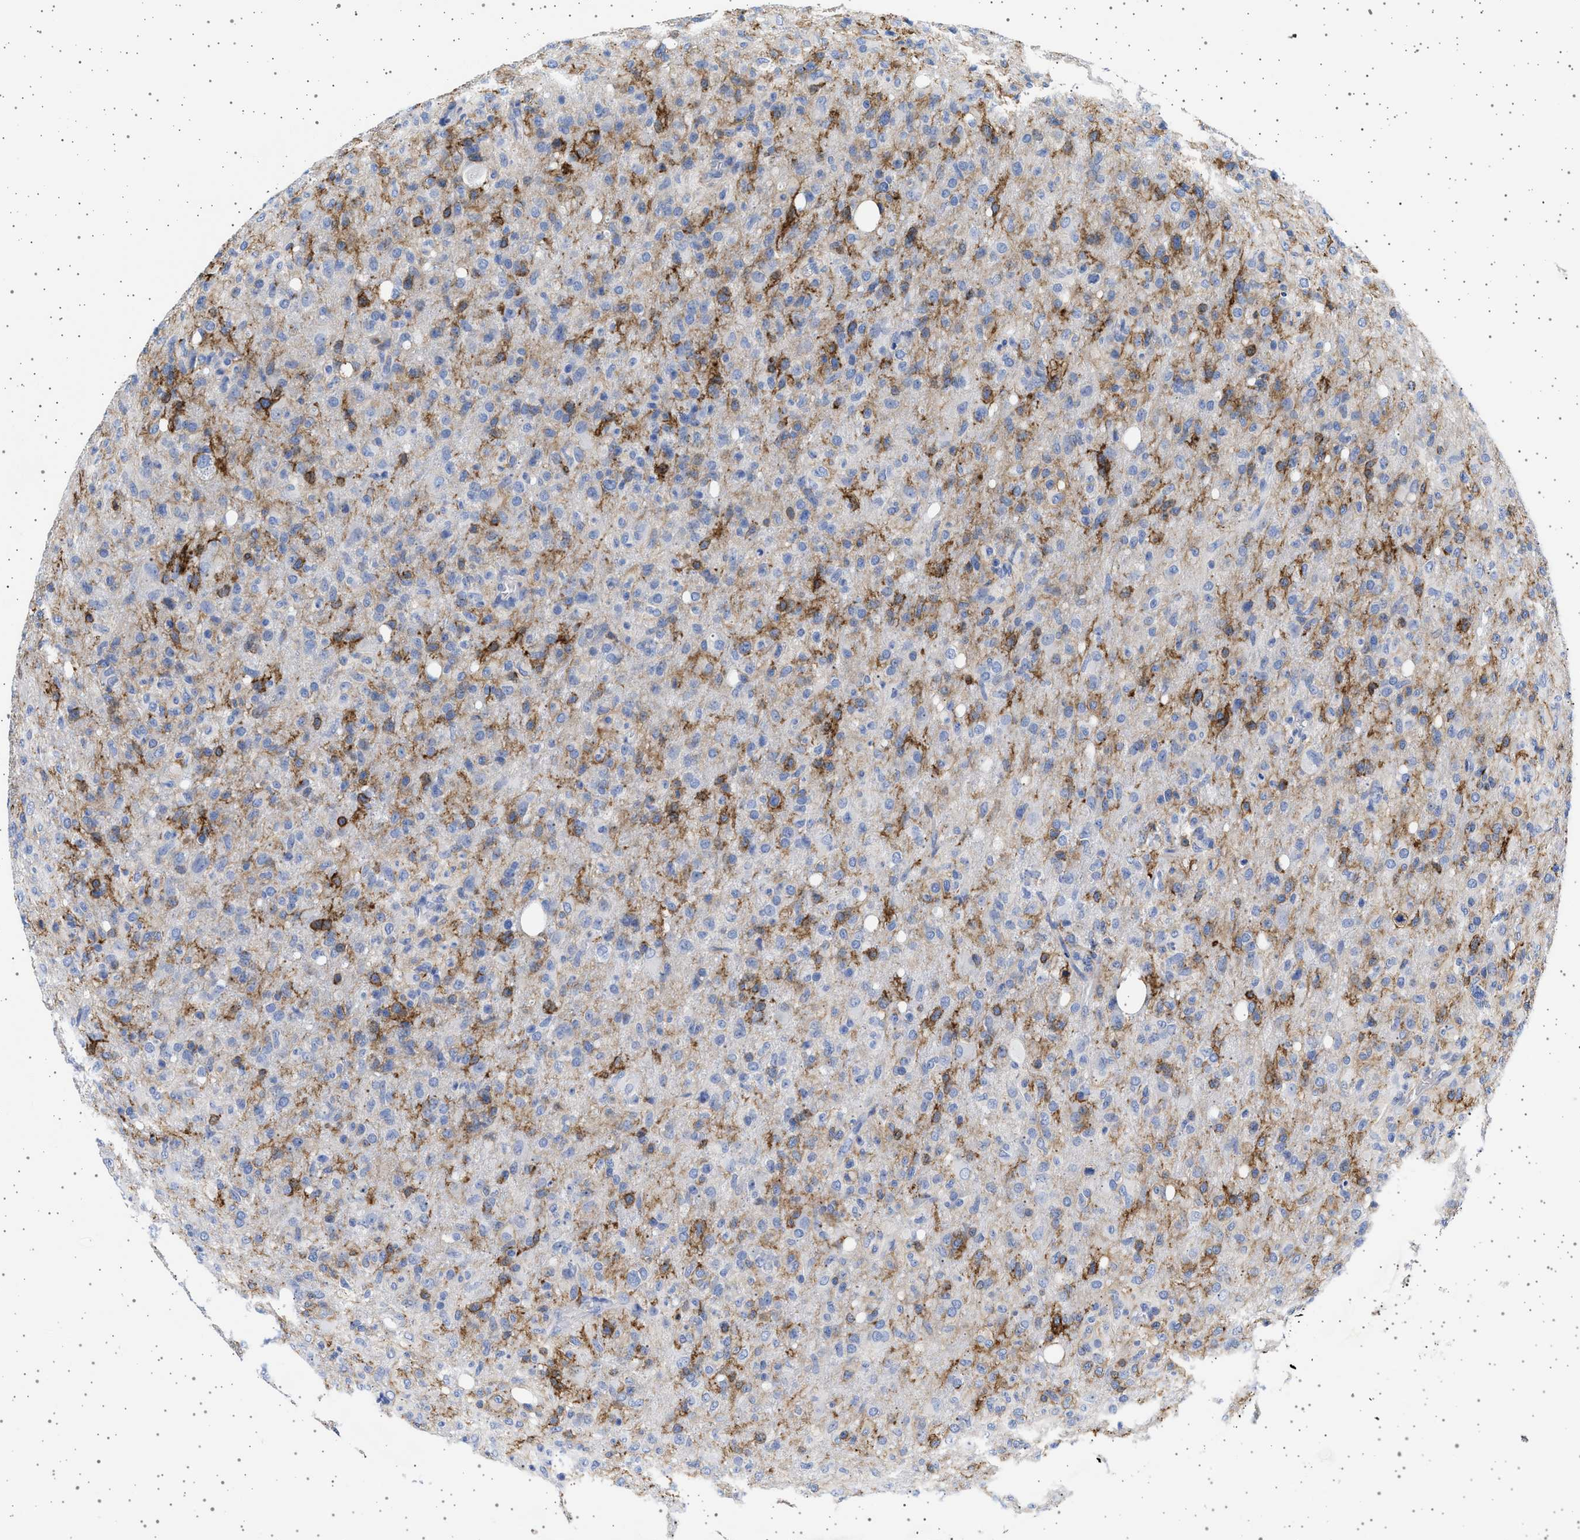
{"staining": {"intensity": "moderate", "quantity": "25%-75%", "location": "cytoplasmic/membranous"}, "tissue": "glioma", "cell_type": "Tumor cells", "image_type": "cancer", "snomed": [{"axis": "morphology", "description": "Glioma, malignant, High grade"}, {"axis": "topography", "description": "Brain"}], "caption": "Moderate cytoplasmic/membranous expression for a protein is appreciated in about 25%-75% of tumor cells of glioma using immunohistochemistry (IHC).", "gene": "TRMT10B", "patient": {"sex": "female", "age": 57}}